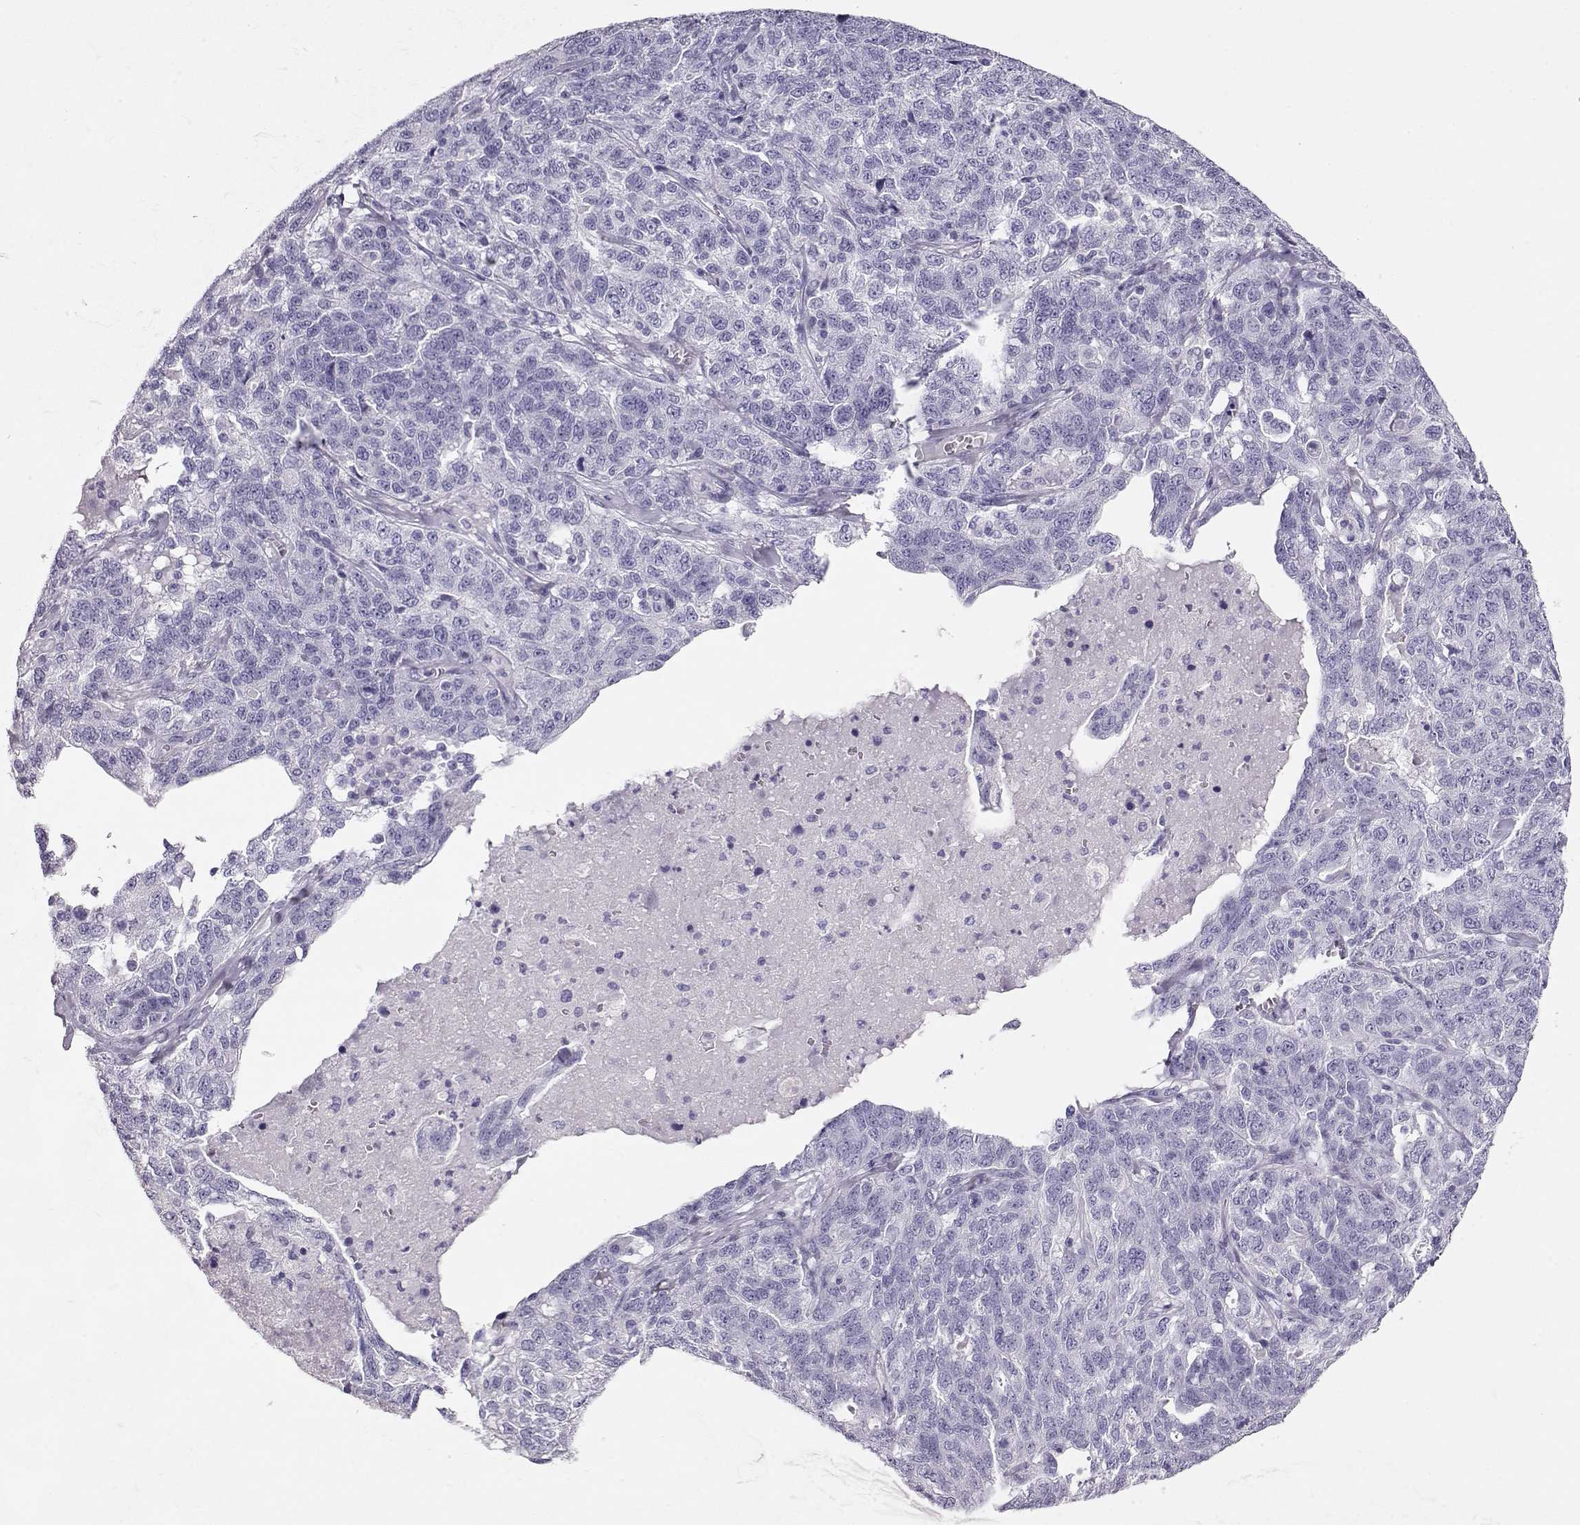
{"staining": {"intensity": "negative", "quantity": "none", "location": "none"}, "tissue": "ovarian cancer", "cell_type": "Tumor cells", "image_type": "cancer", "snomed": [{"axis": "morphology", "description": "Cystadenocarcinoma, serous, NOS"}, {"axis": "topography", "description": "Ovary"}], "caption": "There is no significant expression in tumor cells of serous cystadenocarcinoma (ovarian). Brightfield microscopy of immunohistochemistry stained with DAB (brown) and hematoxylin (blue), captured at high magnification.", "gene": "ACTN2", "patient": {"sex": "female", "age": 71}}